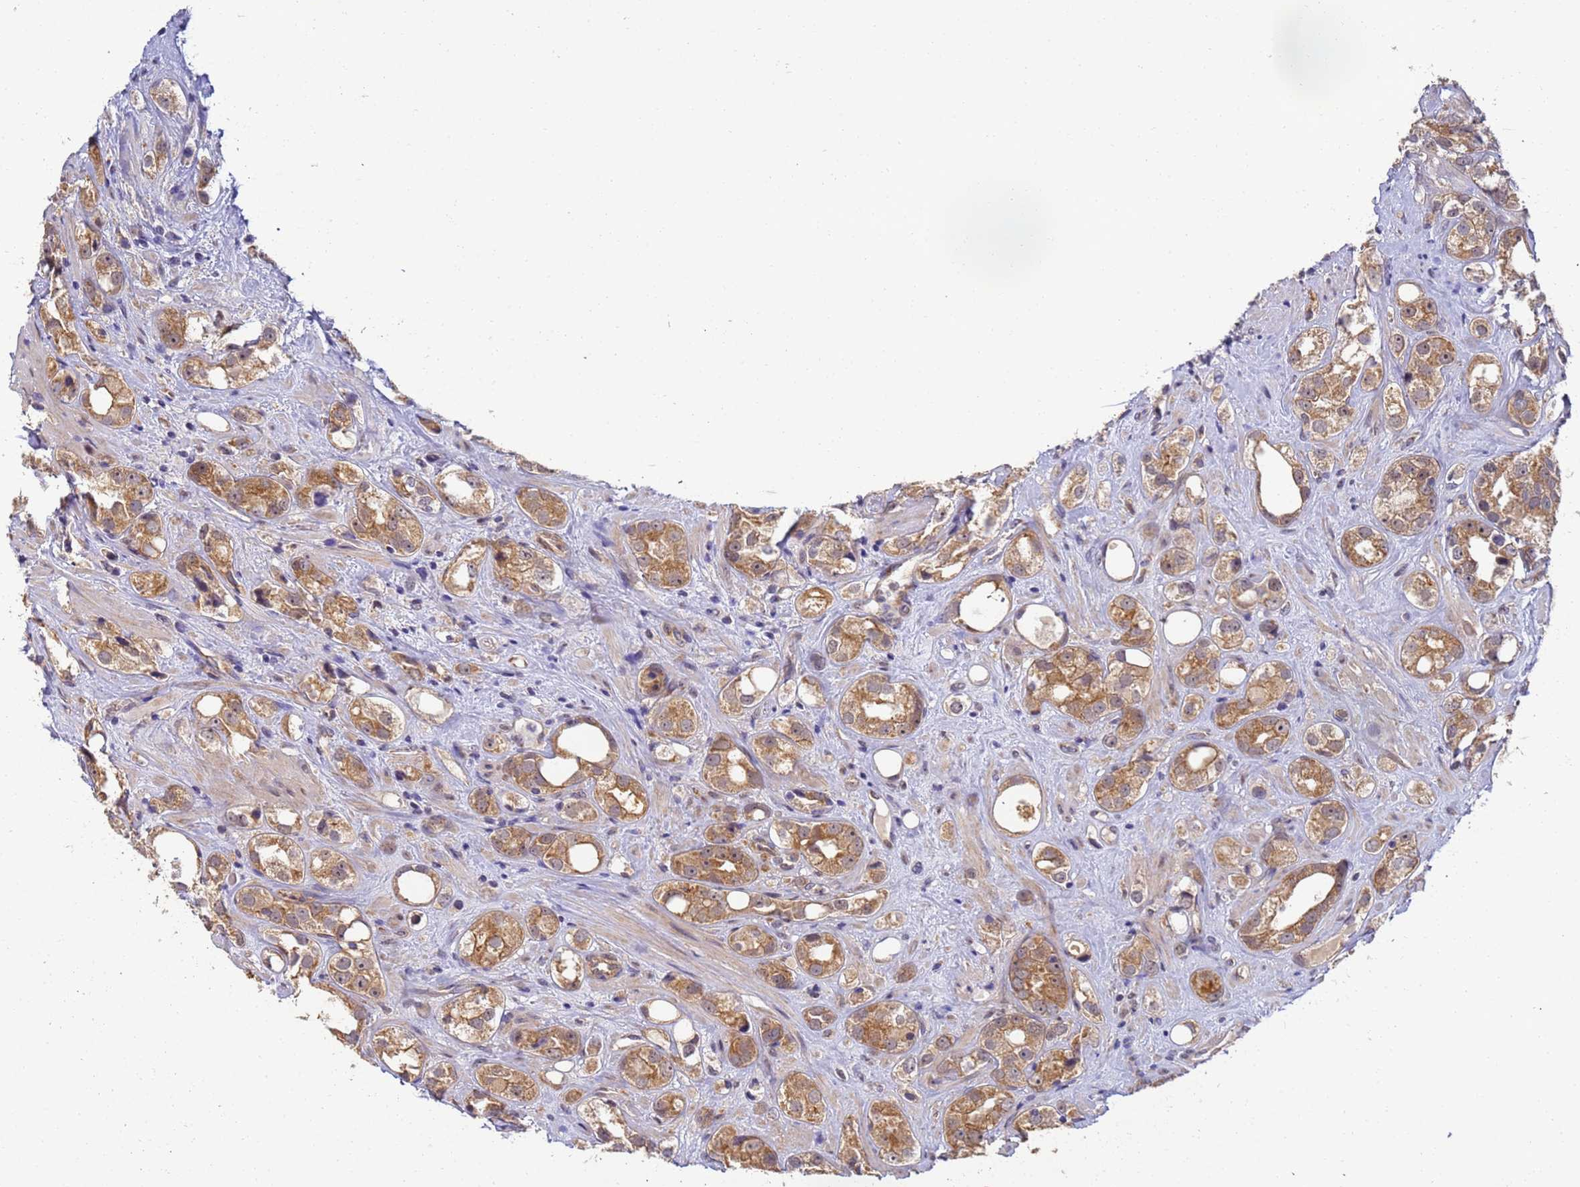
{"staining": {"intensity": "moderate", "quantity": ">75%", "location": "cytoplasmic/membranous"}, "tissue": "prostate cancer", "cell_type": "Tumor cells", "image_type": "cancer", "snomed": [{"axis": "morphology", "description": "Adenocarcinoma, NOS"}, {"axis": "topography", "description": "Prostate"}], "caption": "DAB immunohistochemical staining of prostate cancer exhibits moderate cytoplasmic/membranous protein staining in approximately >75% of tumor cells.", "gene": "RAPGEF3", "patient": {"sex": "male", "age": 79}}